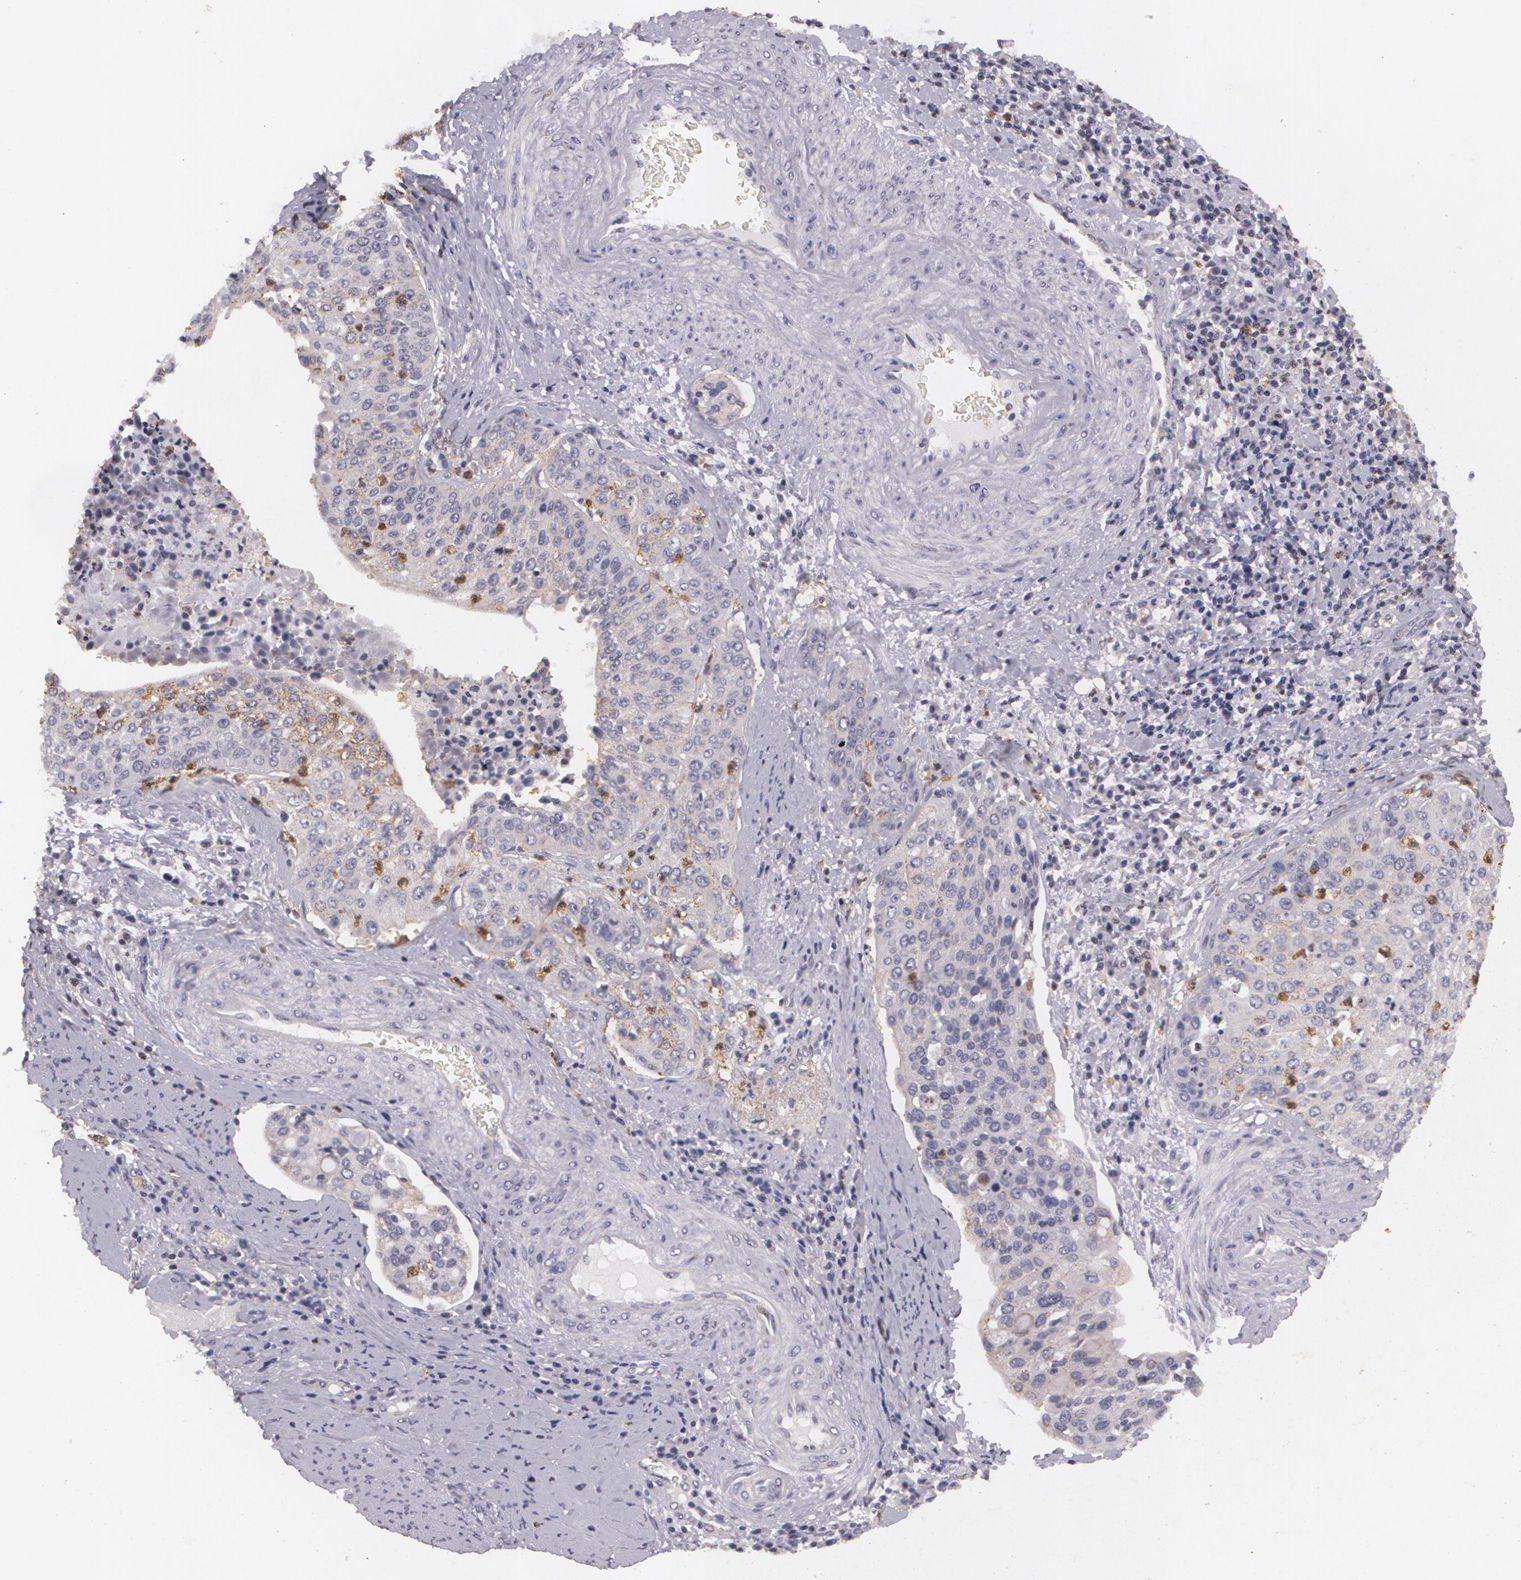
{"staining": {"intensity": "weak", "quantity": "<25%", "location": "cytoplasmic/membranous,nuclear"}, "tissue": "cervical cancer", "cell_type": "Tumor cells", "image_type": "cancer", "snomed": [{"axis": "morphology", "description": "Squamous cell carcinoma, NOS"}, {"axis": "topography", "description": "Cervix"}], "caption": "High magnification brightfield microscopy of cervical cancer stained with DAB (3,3'-diaminobenzidine) (brown) and counterstained with hematoxylin (blue): tumor cells show no significant positivity.", "gene": "KCNA4", "patient": {"sex": "female", "age": 41}}